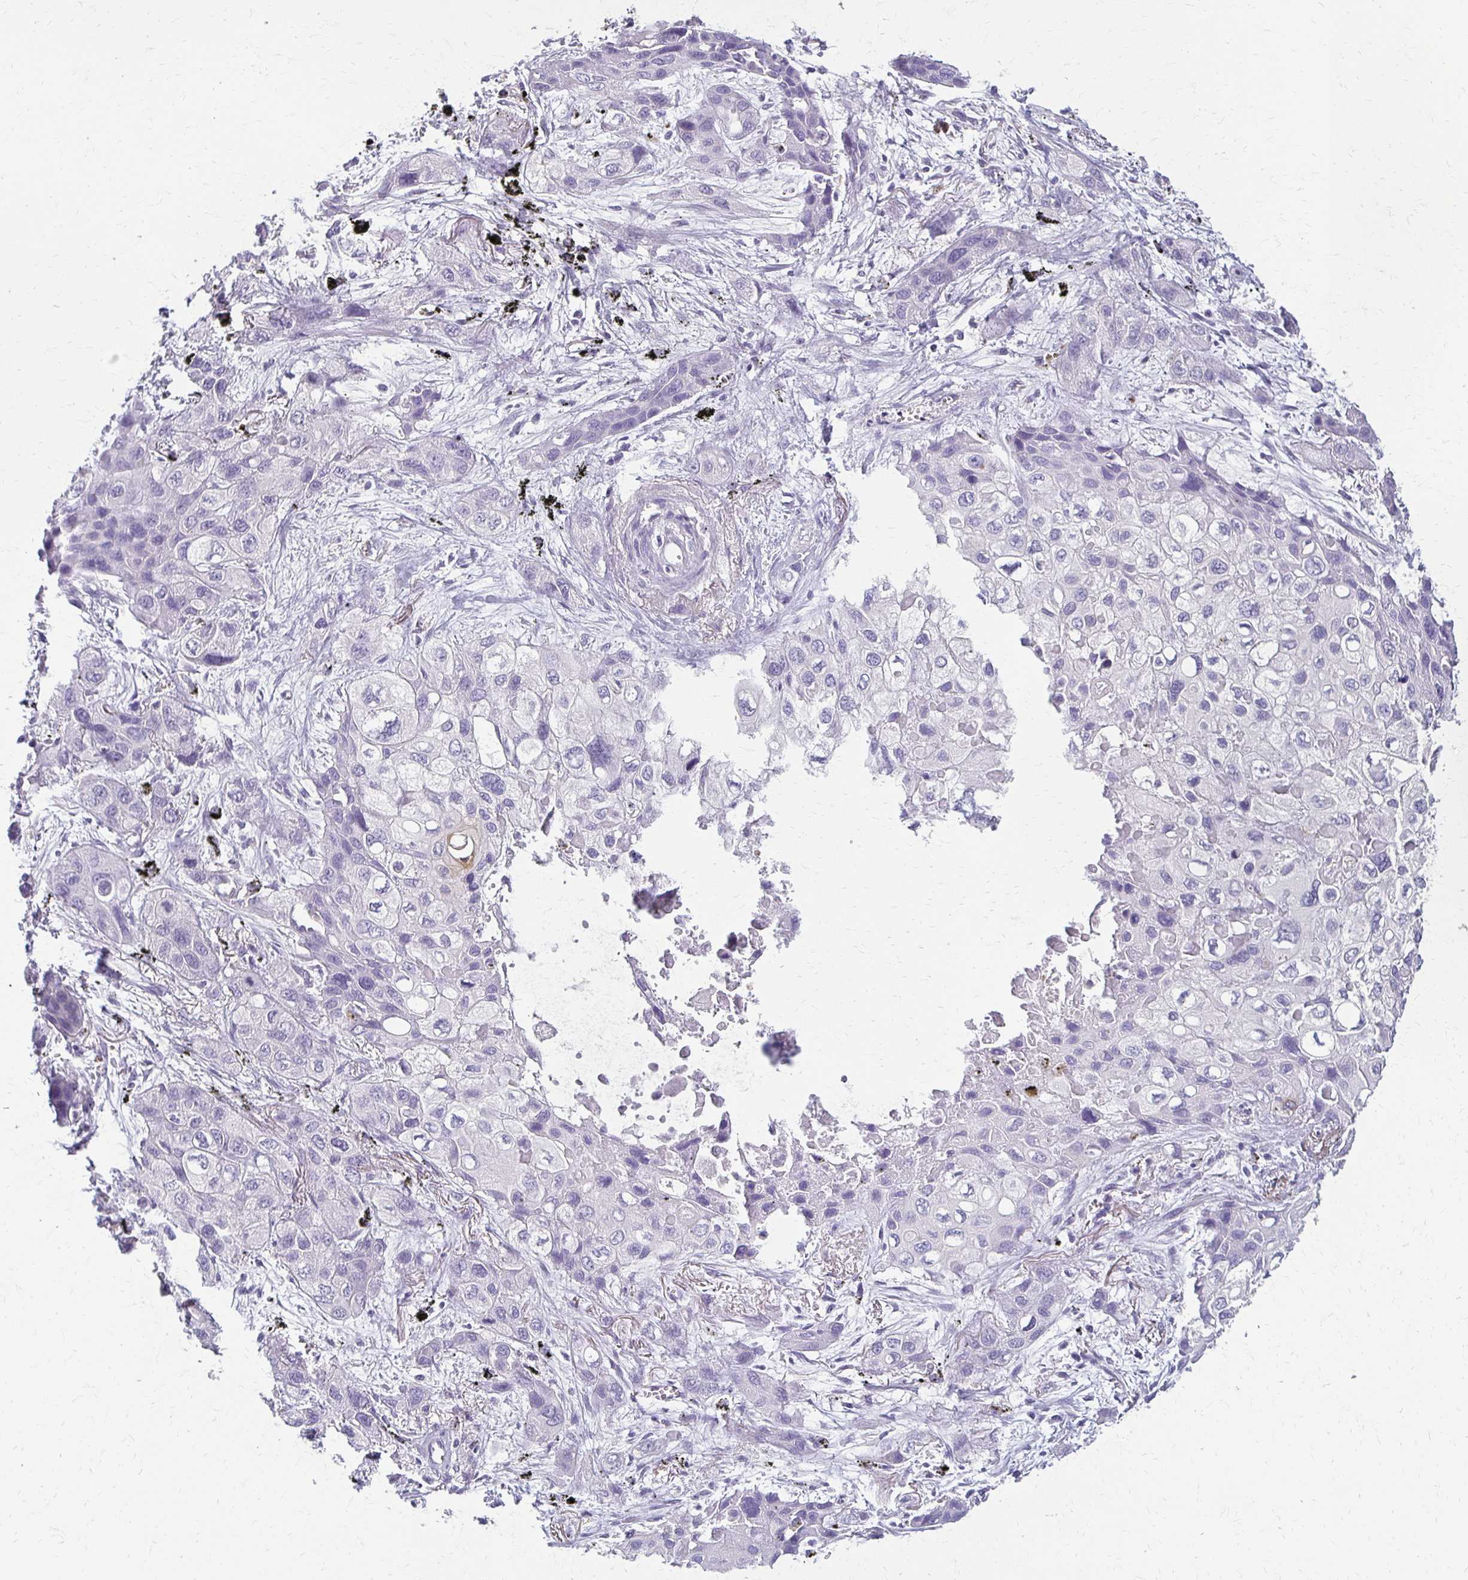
{"staining": {"intensity": "negative", "quantity": "none", "location": "none"}, "tissue": "lung cancer", "cell_type": "Tumor cells", "image_type": "cancer", "snomed": [{"axis": "morphology", "description": "Squamous cell carcinoma, NOS"}, {"axis": "morphology", "description": "Squamous cell carcinoma, metastatic, NOS"}, {"axis": "topography", "description": "Lung"}], "caption": "Photomicrograph shows no significant protein expression in tumor cells of lung cancer.", "gene": "BBS12", "patient": {"sex": "male", "age": 59}}